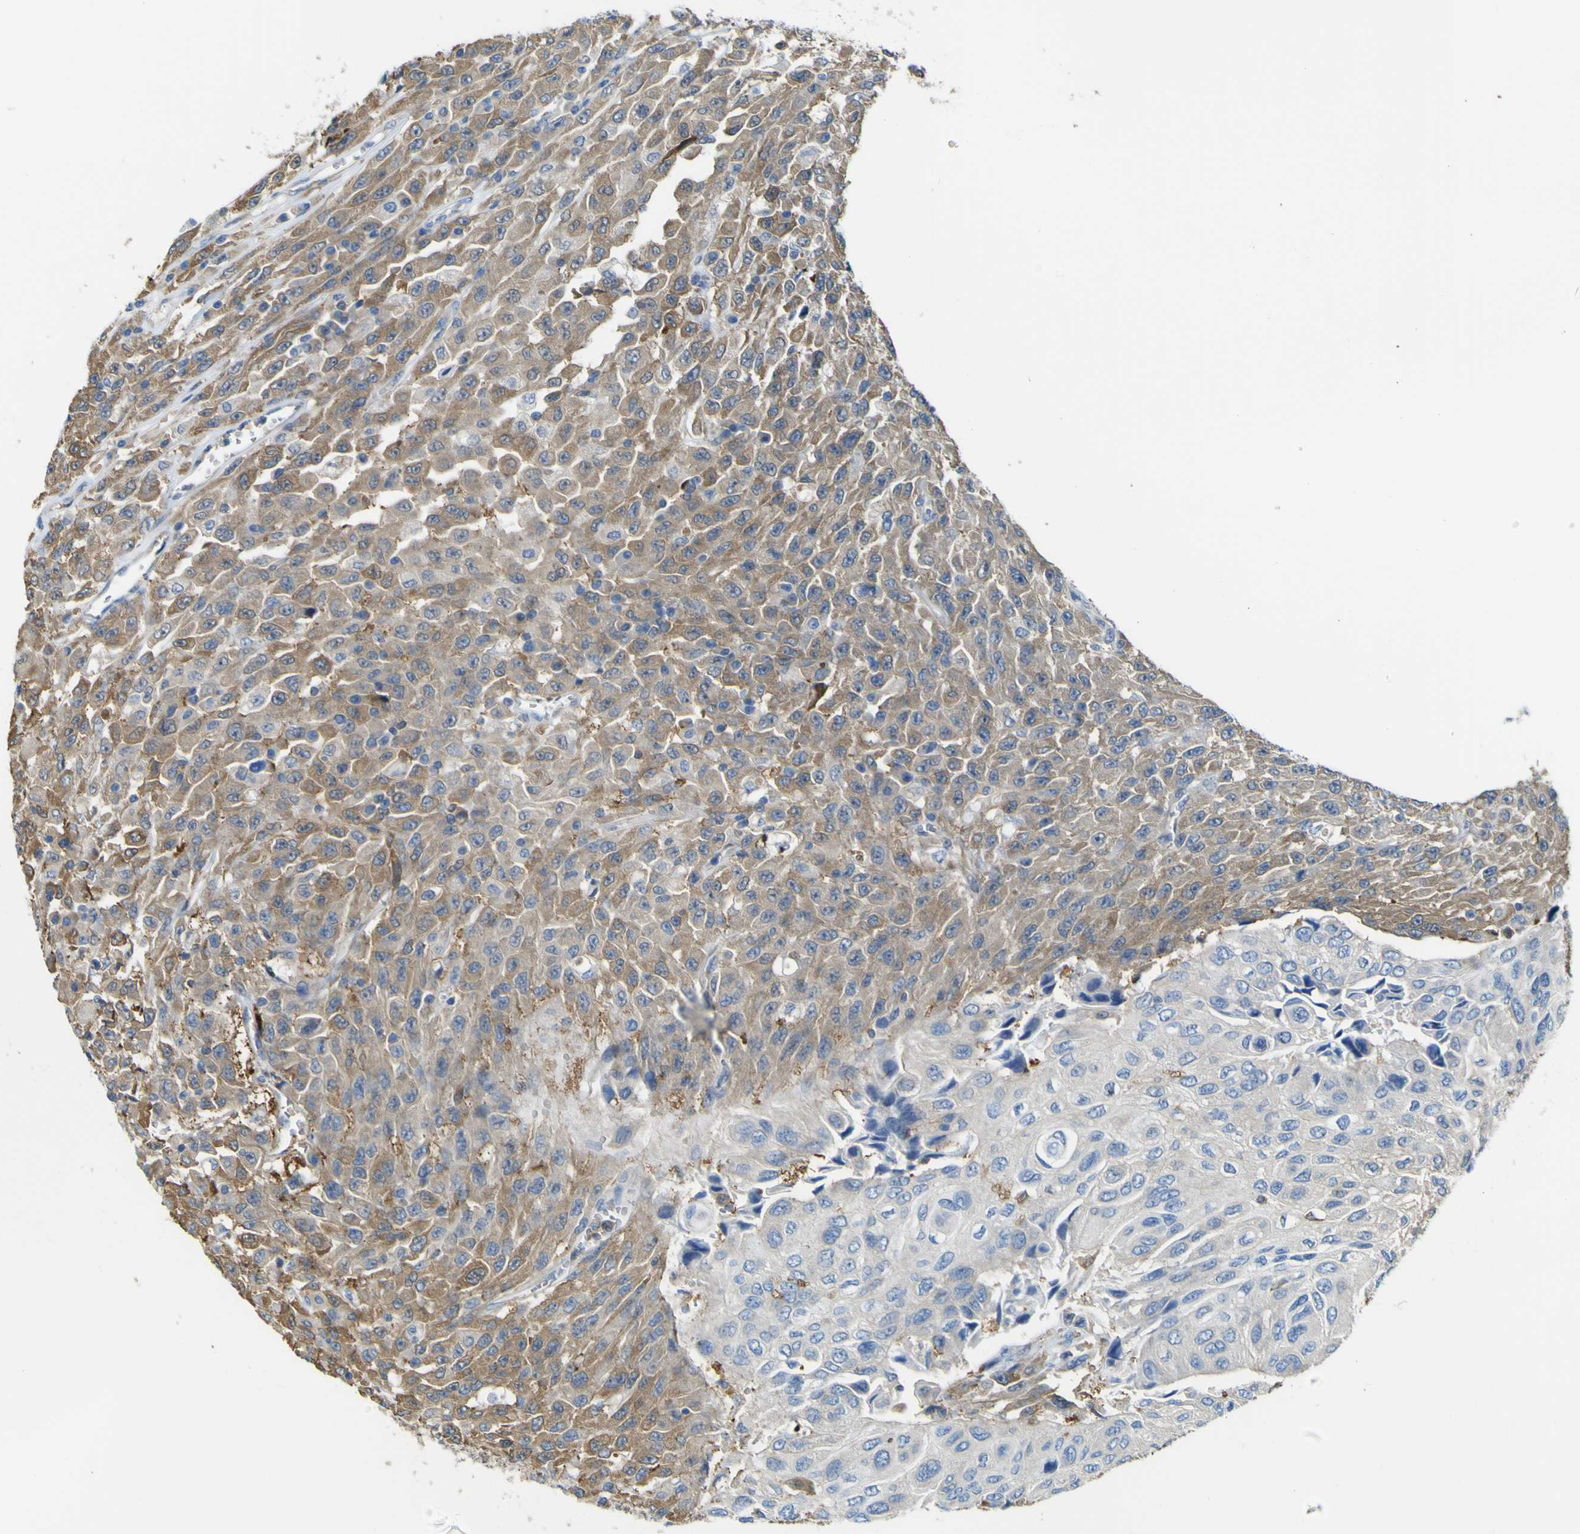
{"staining": {"intensity": "moderate", "quantity": "25%-75%", "location": "cytoplasmic/membranous"}, "tissue": "urothelial cancer", "cell_type": "Tumor cells", "image_type": "cancer", "snomed": [{"axis": "morphology", "description": "Urothelial carcinoma, High grade"}, {"axis": "topography", "description": "Urinary bladder"}], "caption": "A high-resolution micrograph shows immunohistochemistry (IHC) staining of urothelial cancer, which reveals moderate cytoplasmic/membranous positivity in about 25%-75% of tumor cells.", "gene": "ABHD3", "patient": {"sex": "male", "age": 66}}